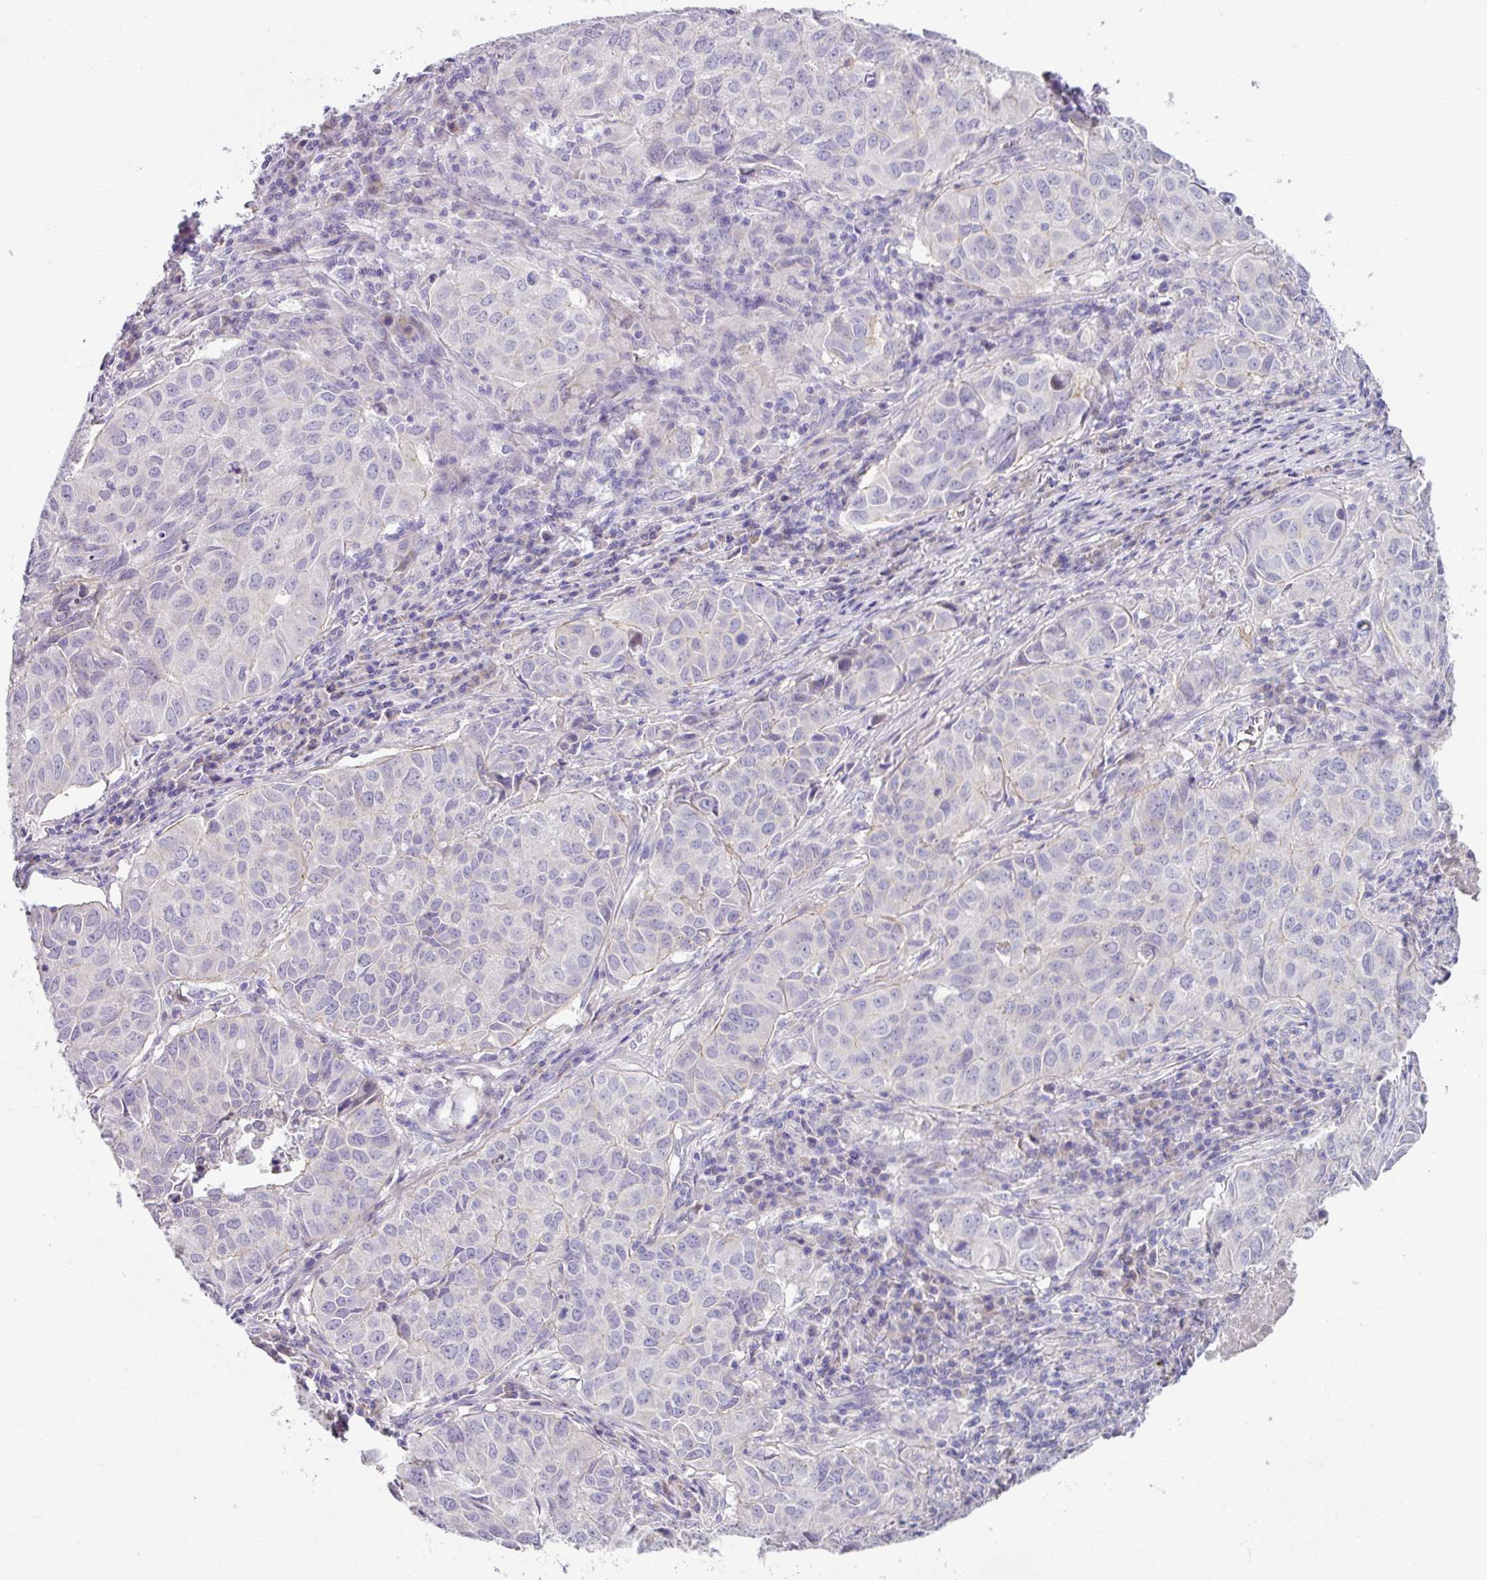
{"staining": {"intensity": "negative", "quantity": "none", "location": "none"}, "tissue": "lung cancer", "cell_type": "Tumor cells", "image_type": "cancer", "snomed": [{"axis": "morphology", "description": "Adenocarcinoma, NOS"}, {"axis": "topography", "description": "Lung"}], "caption": "Lung cancer stained for a protein using IHC reveals no staining tumor cells.", "gene": "RGS16", "patient": {"sex": "female", "age": 50}}